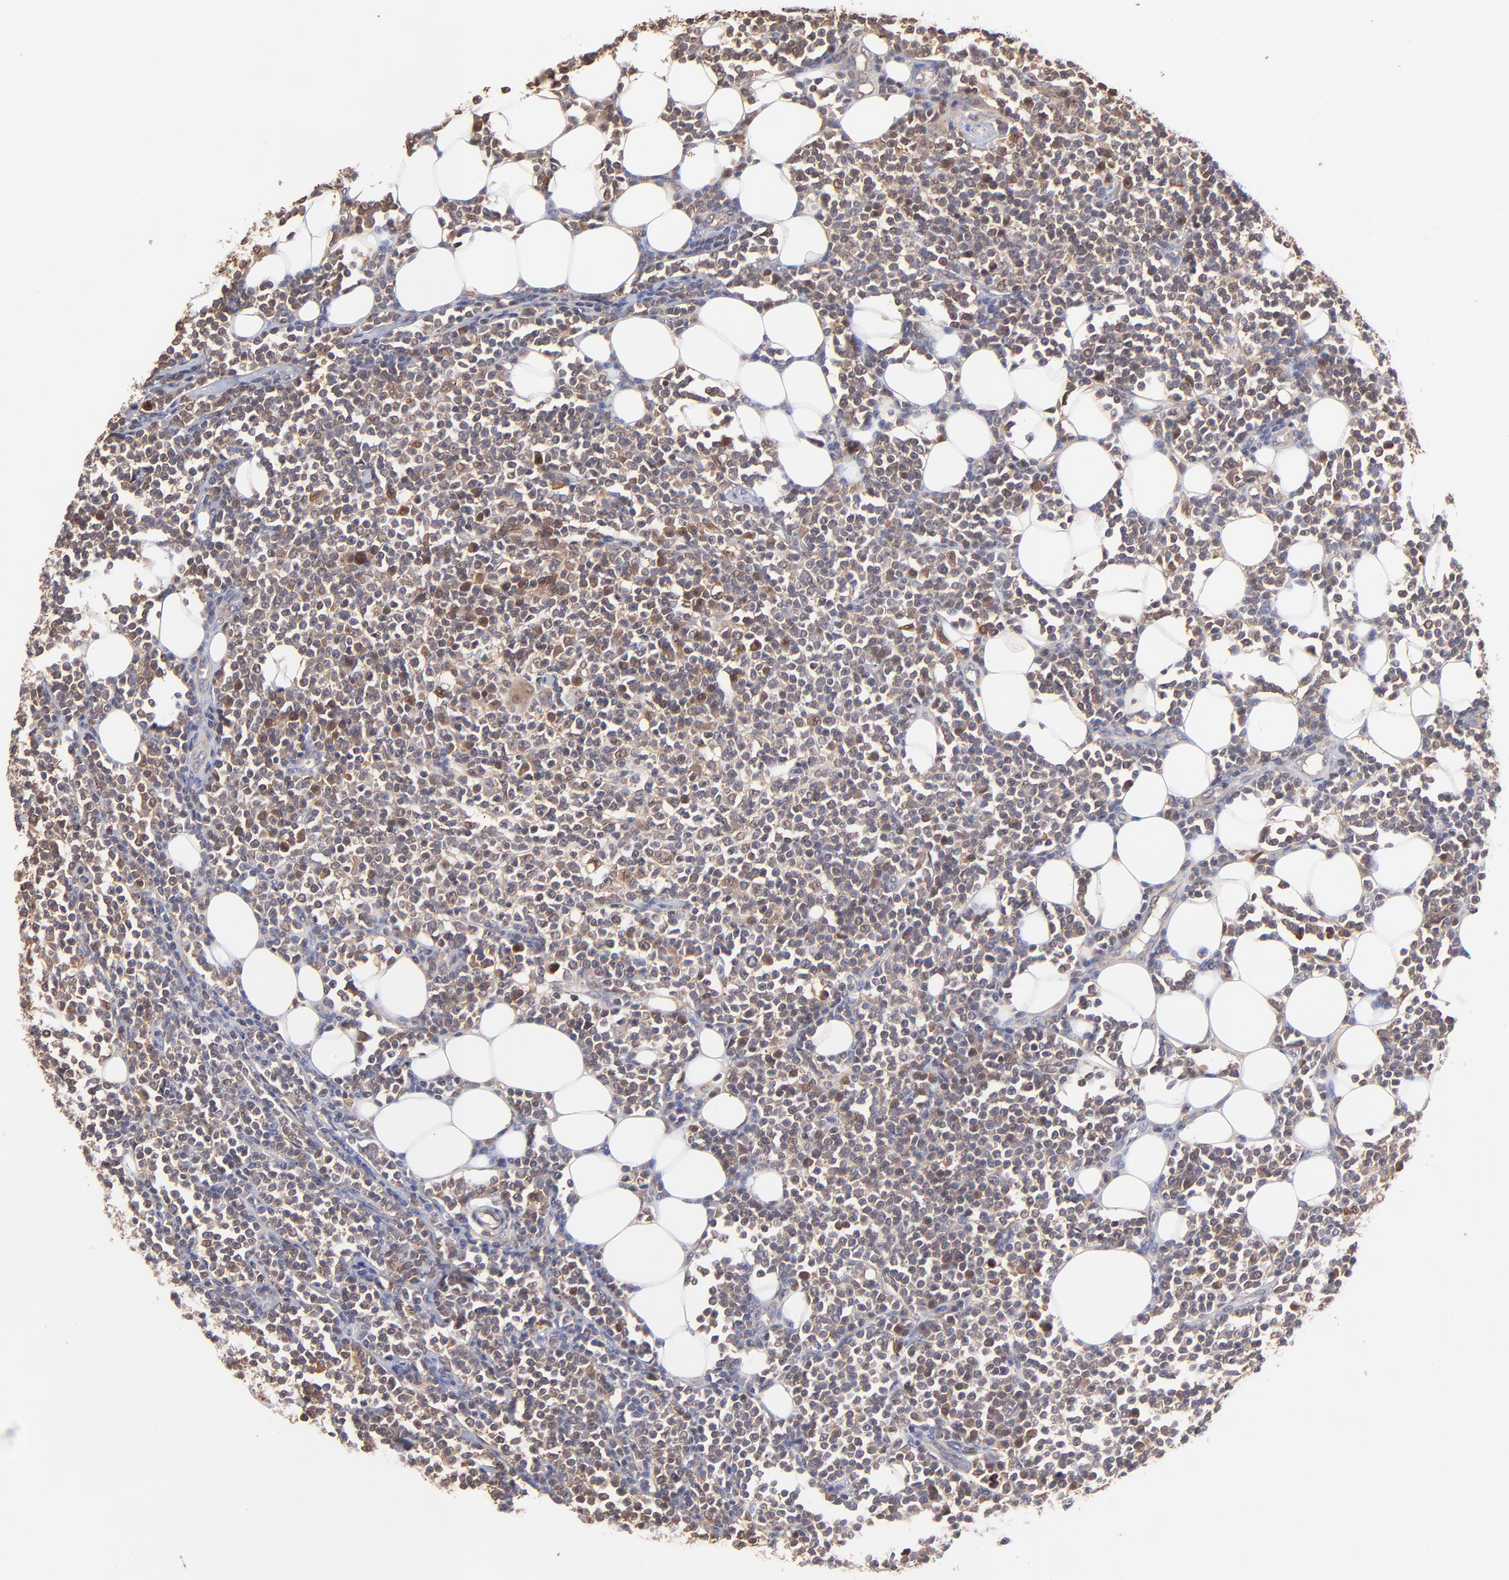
{"staining": {"intensity": "weak", "quantity": ">75%", "location": "cytoplasmic/membranous"}, "tissue": "lymphoma", "cell_type": "Tumor cells", "image_type": "cancer", "snomed": [{"axis": "morphology", "description": "Malignant lymphoma, non-Hodgkin's type, Low grade"}, {"axis": "topography", "description": "Soft tissue"}], "caption": "Brown immunohistochemical staining in lymphoma demonstrates weak cytoplasmic/membranous positivity in approximately >75% of tumor cells.", "gene": "PSMA6", "patient": {"sex": "male", "age": 92}}